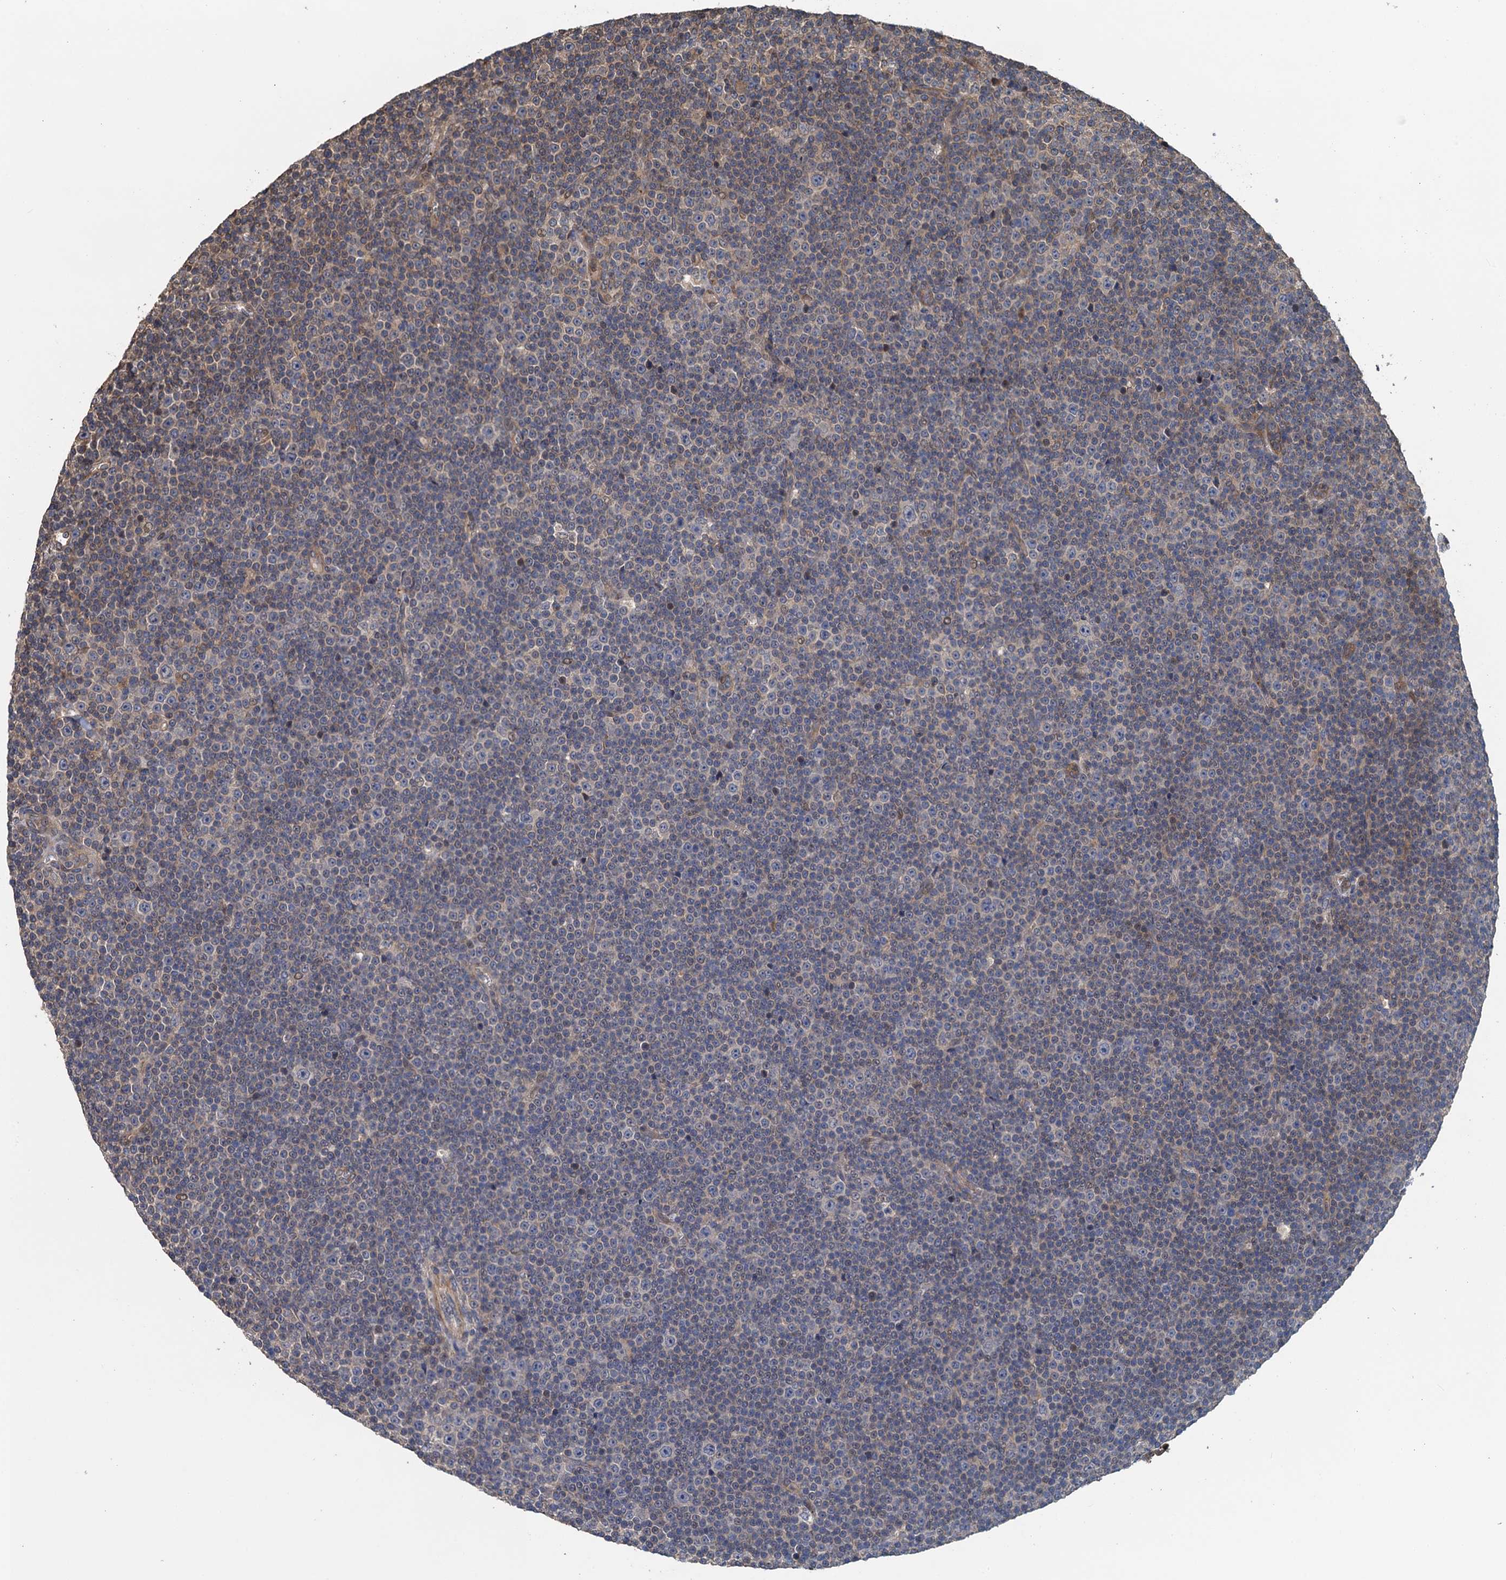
{"staining": {"intensity": "negative", "quantity": "none", "location": "none"}, "tissue": "lymphoma", "cell_type": "Tumor cells", "image_type": "cancer", "snomed": [{"axis": "morphology", "description": "Malignant lymphoma, non-Hodgkin's type, Low grade"}, {"axis": "topography", "description": "Lymph node"}], "caption": "Human low-grade malignant lymphoma, non-Hodgkin's type stained for a protein using immunohistochemistry shows no positivity in tumor cells.", "gene": "MEAK7", "patient": {"sex": "female", "age": 67}}